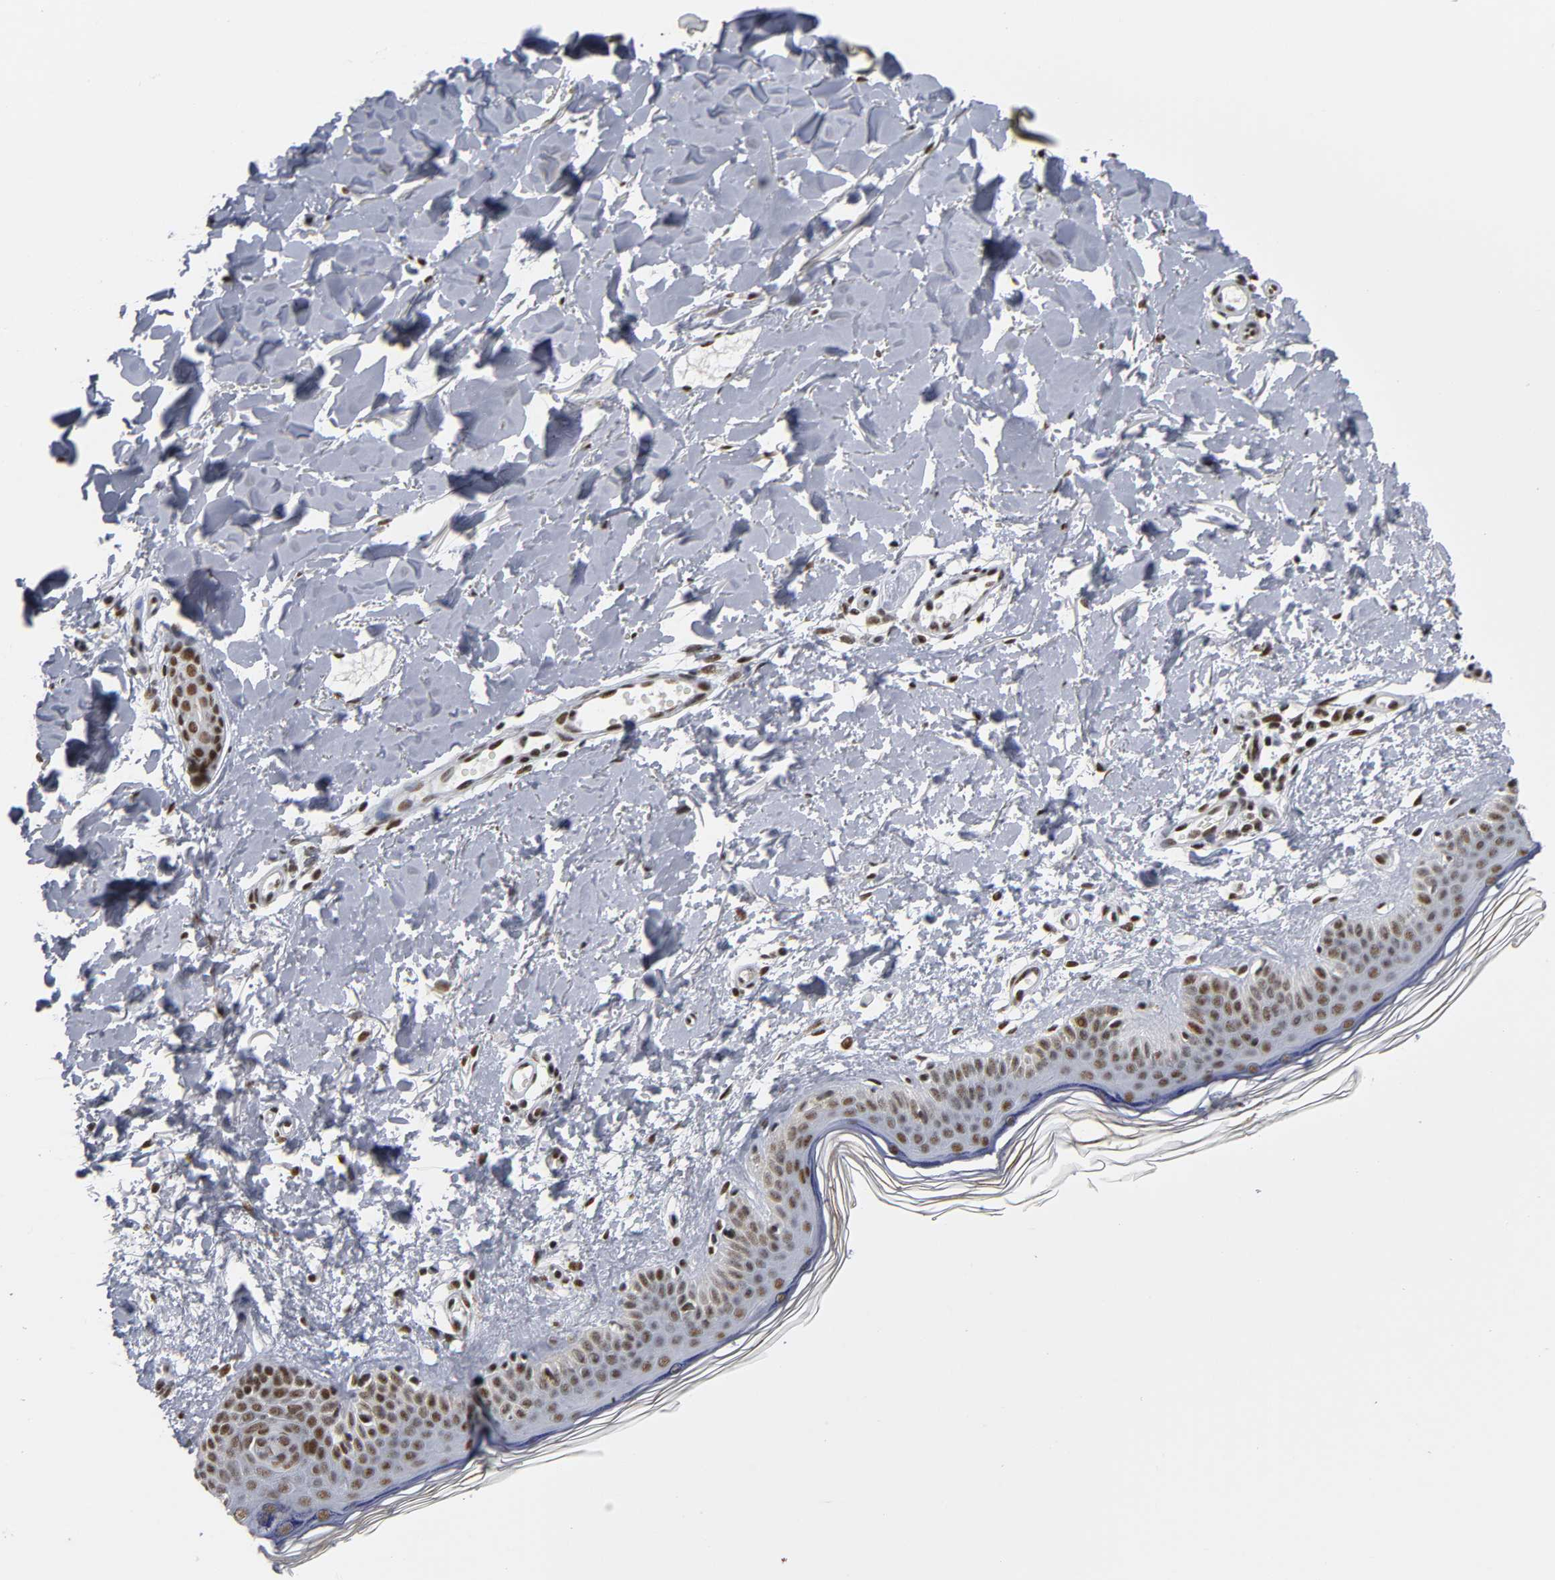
{"staining": {"intensity": "moderate", "quantity": ">75%", "location": "nuclear"}, "tissue": "skin", "cell_type": "Fibroblasts", "image_type": "normal", "snomed": [{"axis": "morphology", "description": "Normal tissue, NOS"}, {"axis": "topography", "description": "Skin"}], "caption": "Immunohistochemistry (IHC) micrograph of benign skin stained for a protein (brown), which displays medium levels of moderate nuclear staining in approximately >75% of fibroblasts.", "gene": "CREBBP", "patient": {"sex": "female", "age": 56}}